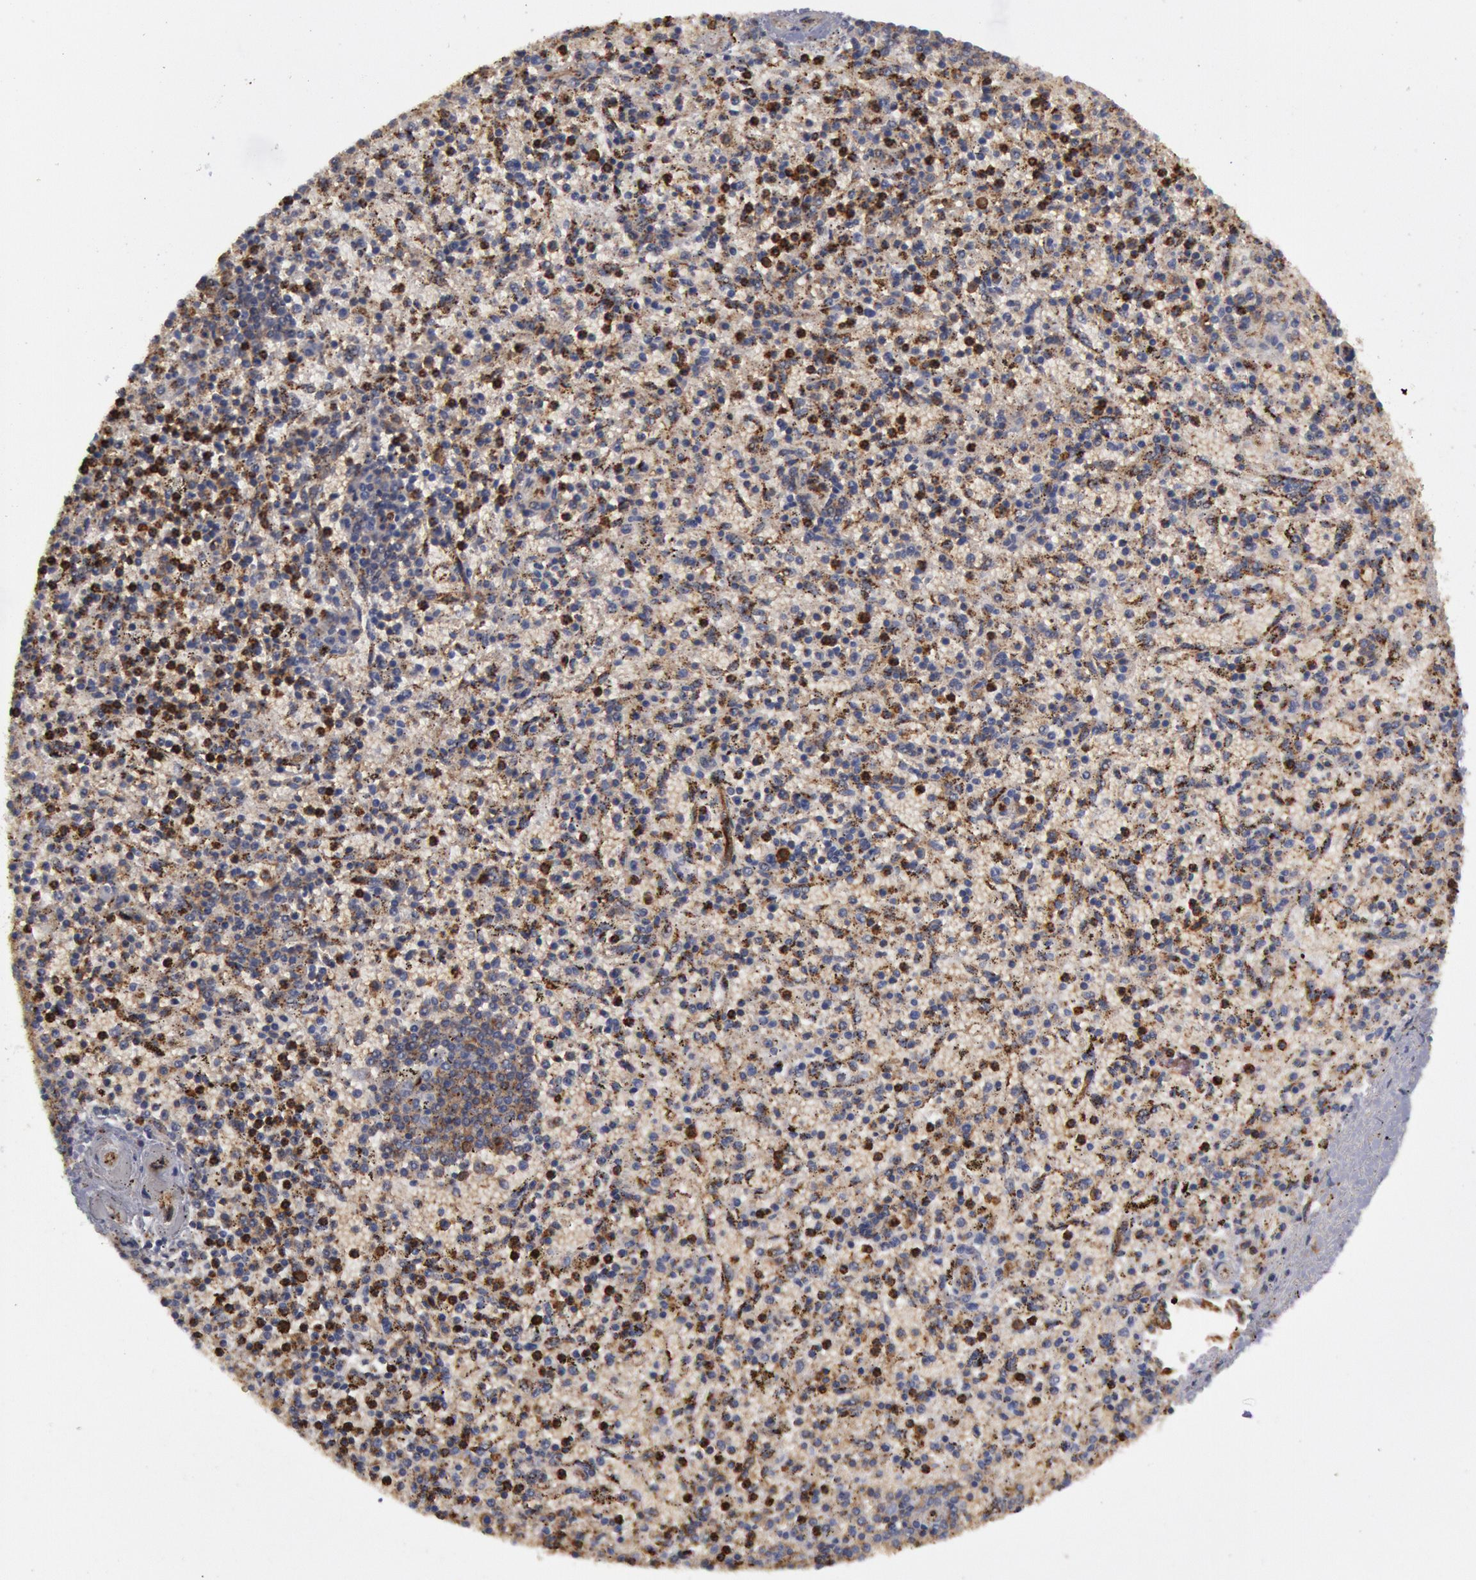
{"staining": {"intensity": "moderate", "quantity": "25%-75%", "location": "cytoplasmic/membranous"}, "tissue": "spleen", "cell_type": "Cells in red pulp", "image_type": "normal", "snomed": [{"axis": "morphology", "description": "Normal tissue, NOS"}, {"axis": "topography", "description": "Spleen"}], "caption": "Moderate cytoplasmic/membranous expression is identified in approximately 25%-75% of cells in red pulp in normal spleen.", "gene": "FLOT1", "patient": {"sex": "male", "age": 72}}